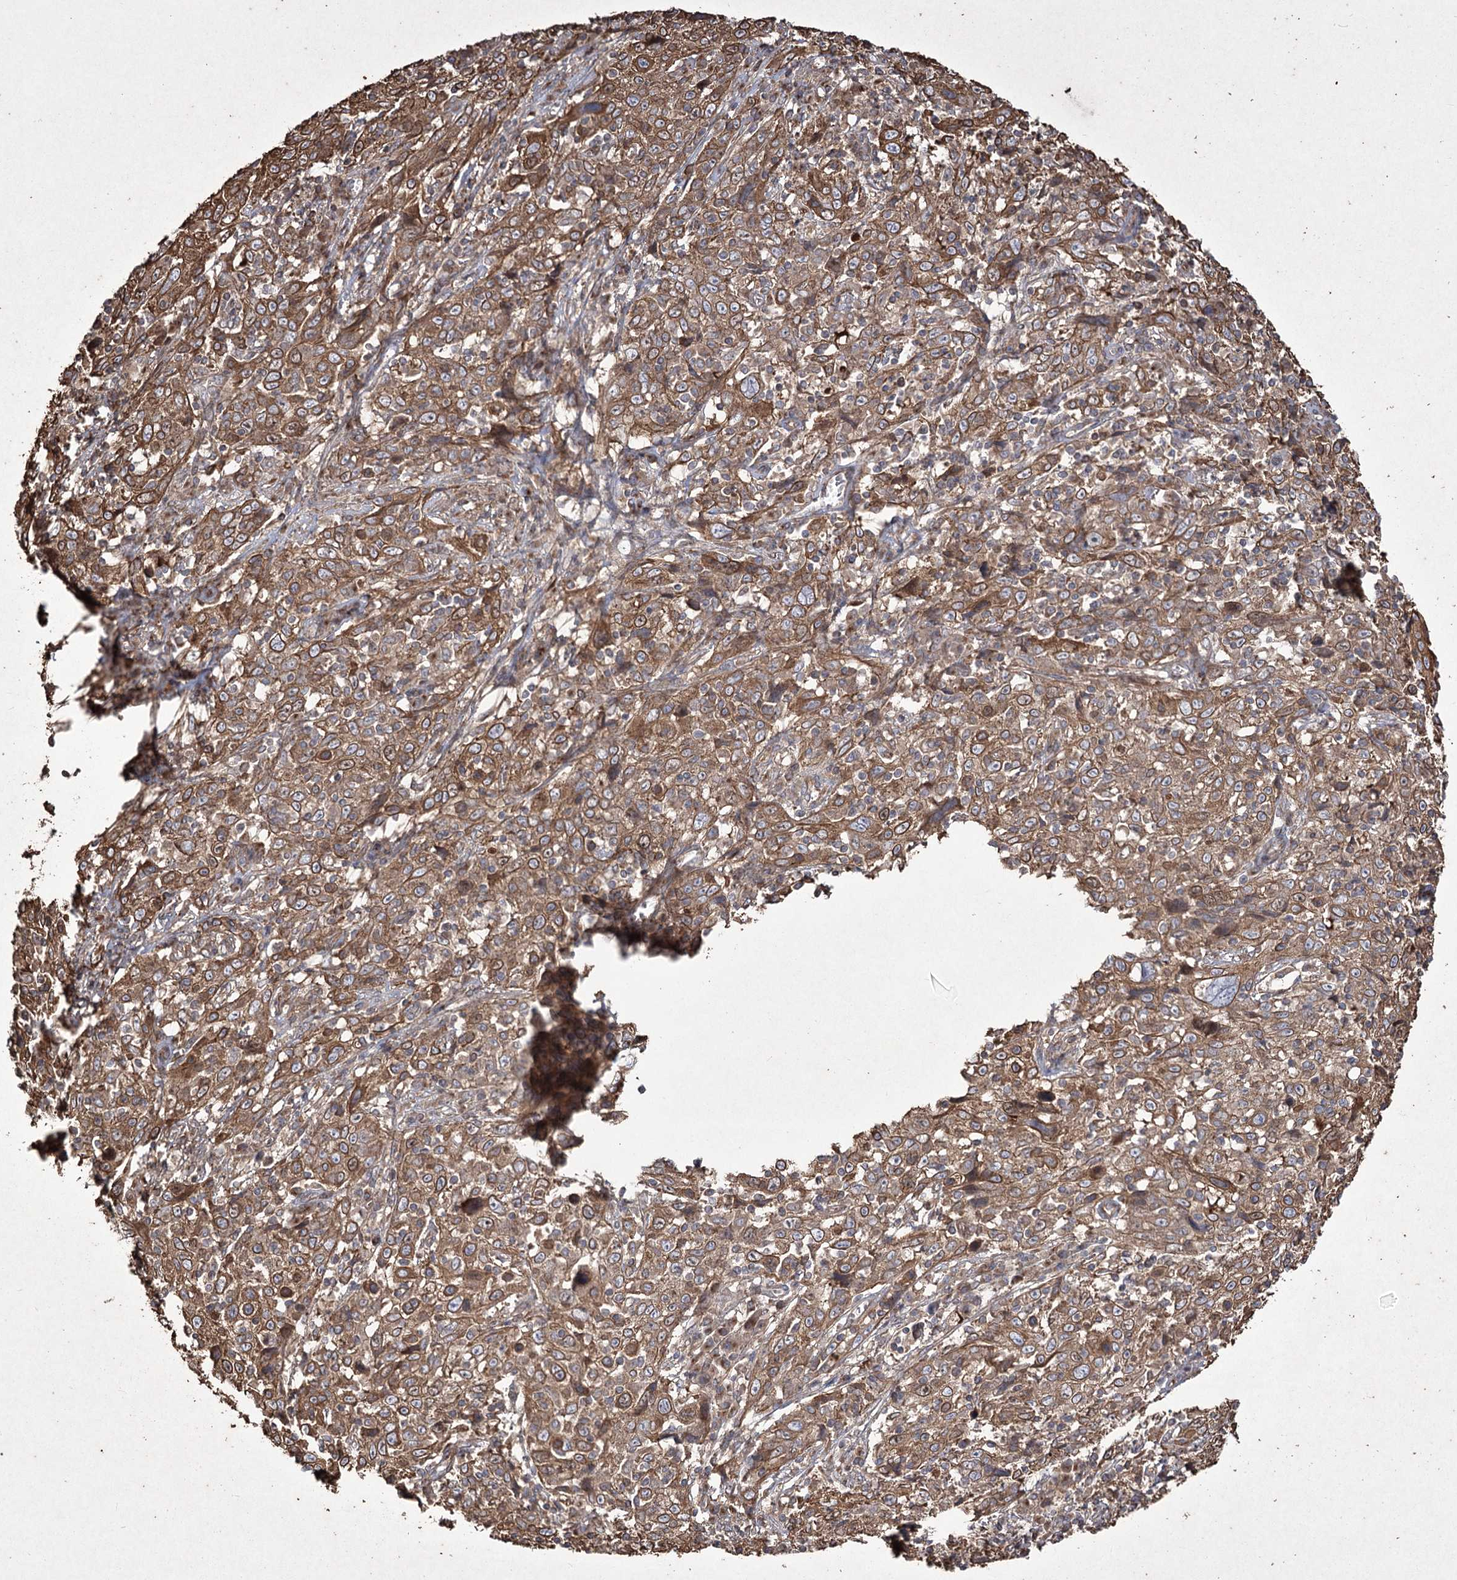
{"staining": {"intensity": "moderate", "quantity": ">75%", "location": "cytoplasmic/membranous"}, "tissue": "cervical cancer", "cell_type": "Tumor cells", "image_type": "cancer", "snomed": [{"axis": "morphology", "description": "Squamous cell carcinoma, NOS"}, {"axis": "topography", "description": "Cervix"}], "caption": "Protein expression analysis of cervical cancer shows moderate cytoplasmic/membranous expression in approximately >75% of tumor cells.", "gene": "PRC1", "patient": {"sex": "female", "age": 46}}